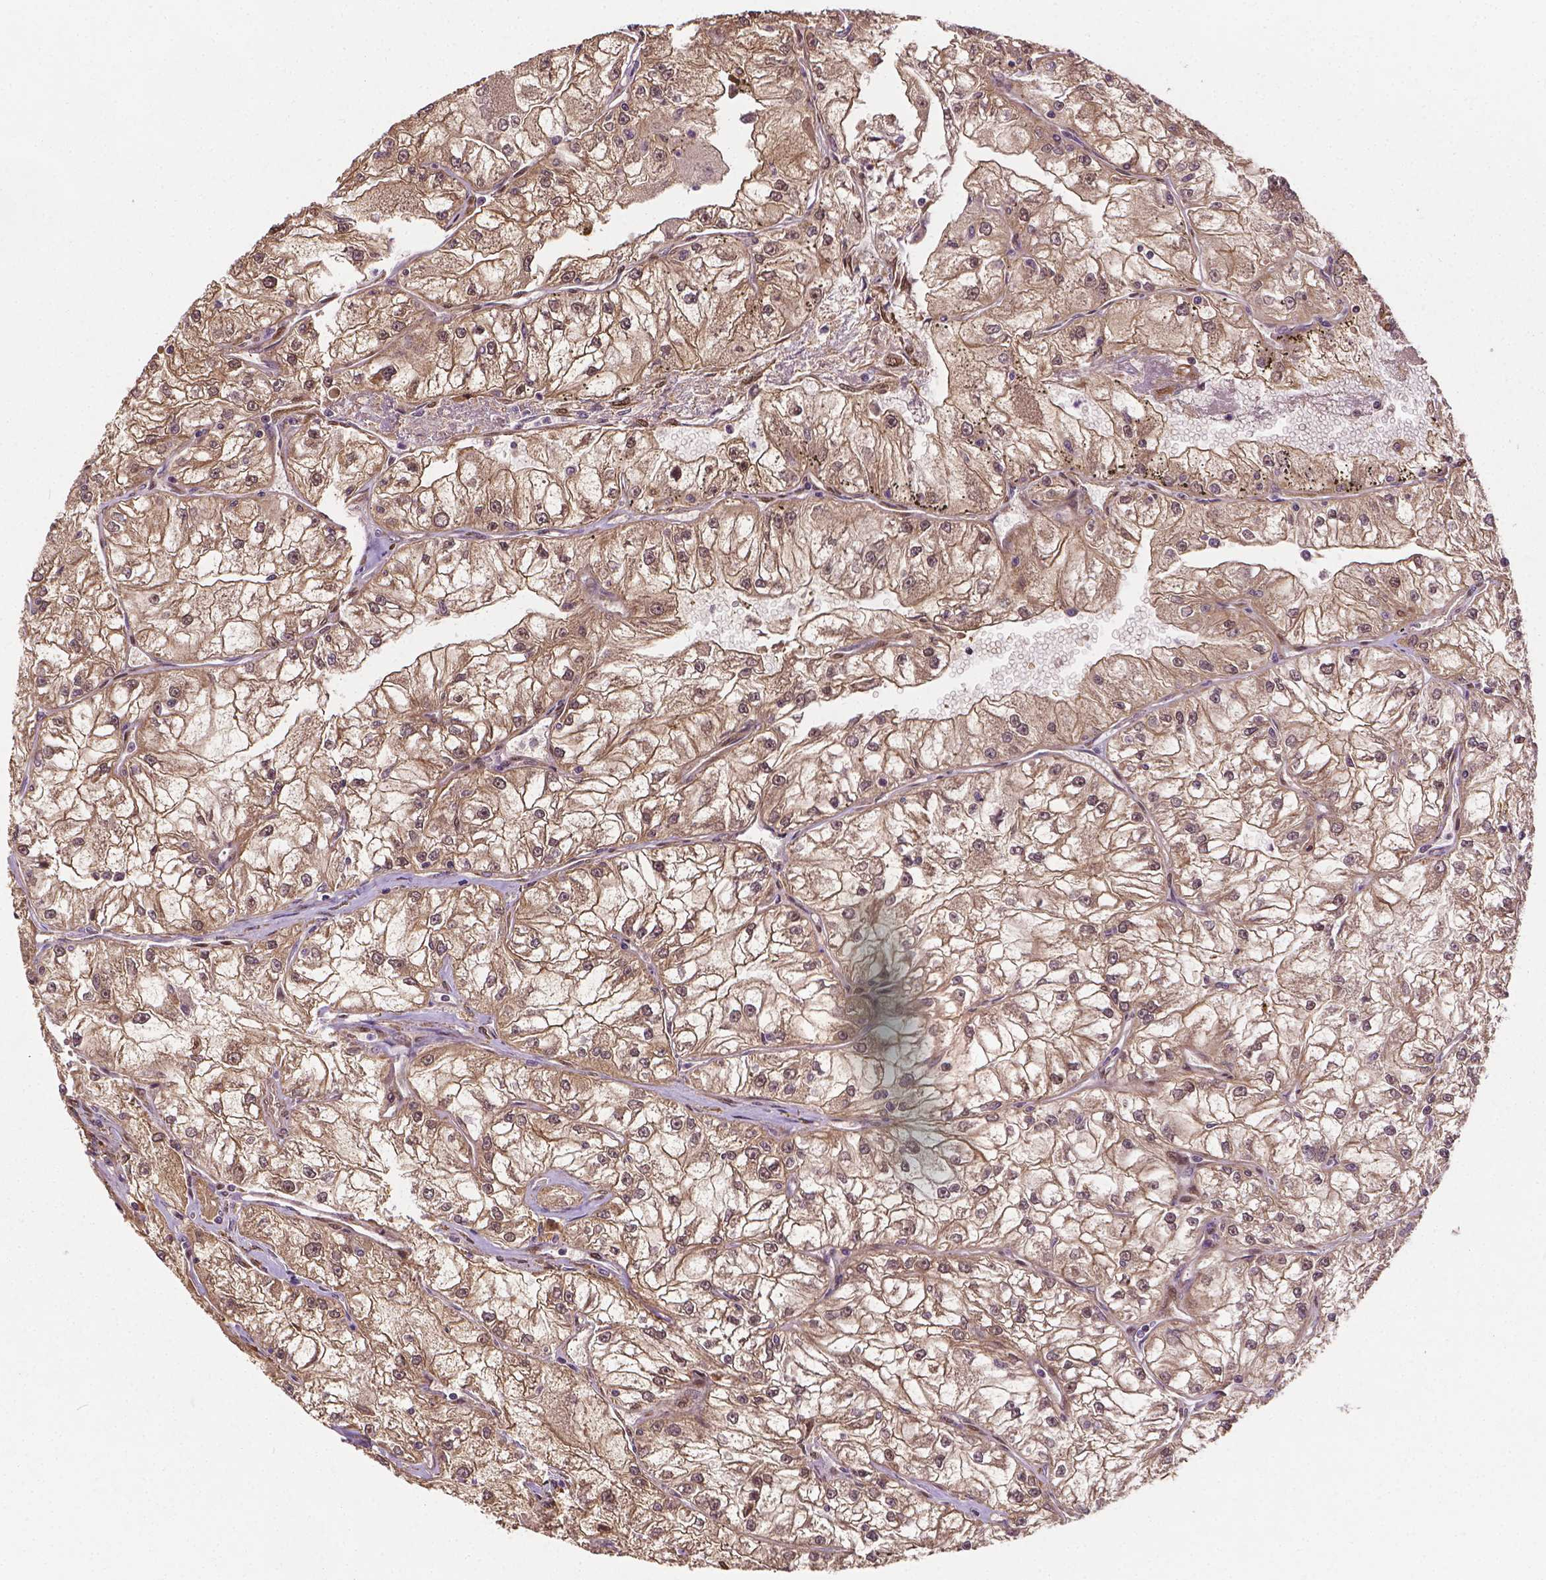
{"staining": {"intensity": "weak", "quantity": "25%-75%", "location": "cytoplasmic/membranous,nuclear"}, "tissue": "renal cancer", "cell_type": "Tumor cells", "image_type": "cancer", "snomed": [{"axis": "morphology", "description": "Adenocarcinoma, NOS"}, {"axis": "topography", "description": "Kidney"}], "caption": "Renal cancer stained for a protein (brown) displays weak cytoplasmic/membranous and nuclear positive expression in approximately 25%-75% of tumor cells.", "gene": "YAP1", "patient": {"sex": "female", "age": 72}}